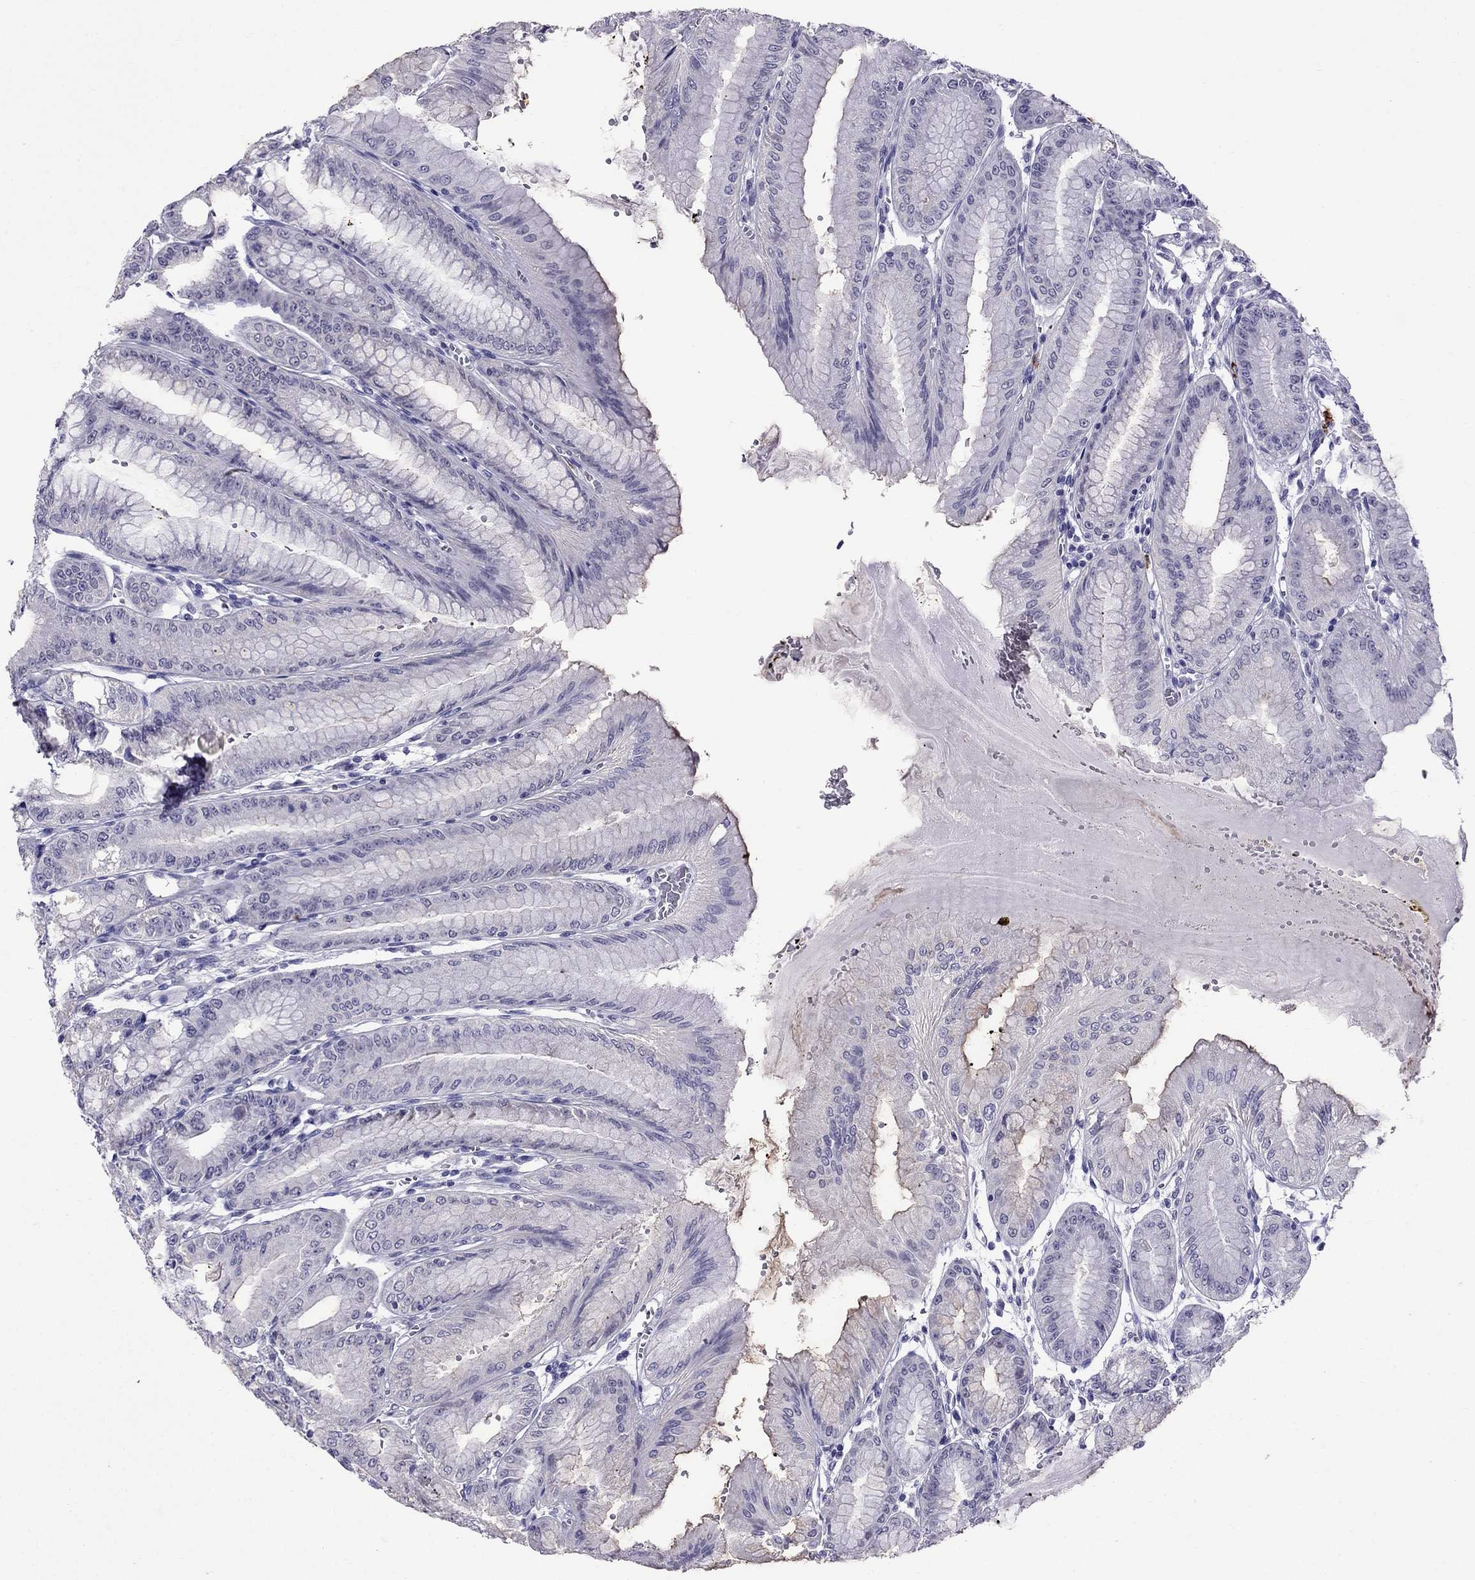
{"staining": {"intensity": "negative", "quantity": "none", "location": "none"}, "tissue": "stomach", "cell_type": "Glandular cells", "image_type": "normal", "snomed": [{"axis": "morphology", "description": "Normal tissue, NOS"}, {"axis": "topography", "description": "Stomach, lower"}], "caption": "Image shows no significant protein staining in glandular cells of benign stomach.", "gene": "OLFM4", "patient": {"sex": "male", "age": 71}}